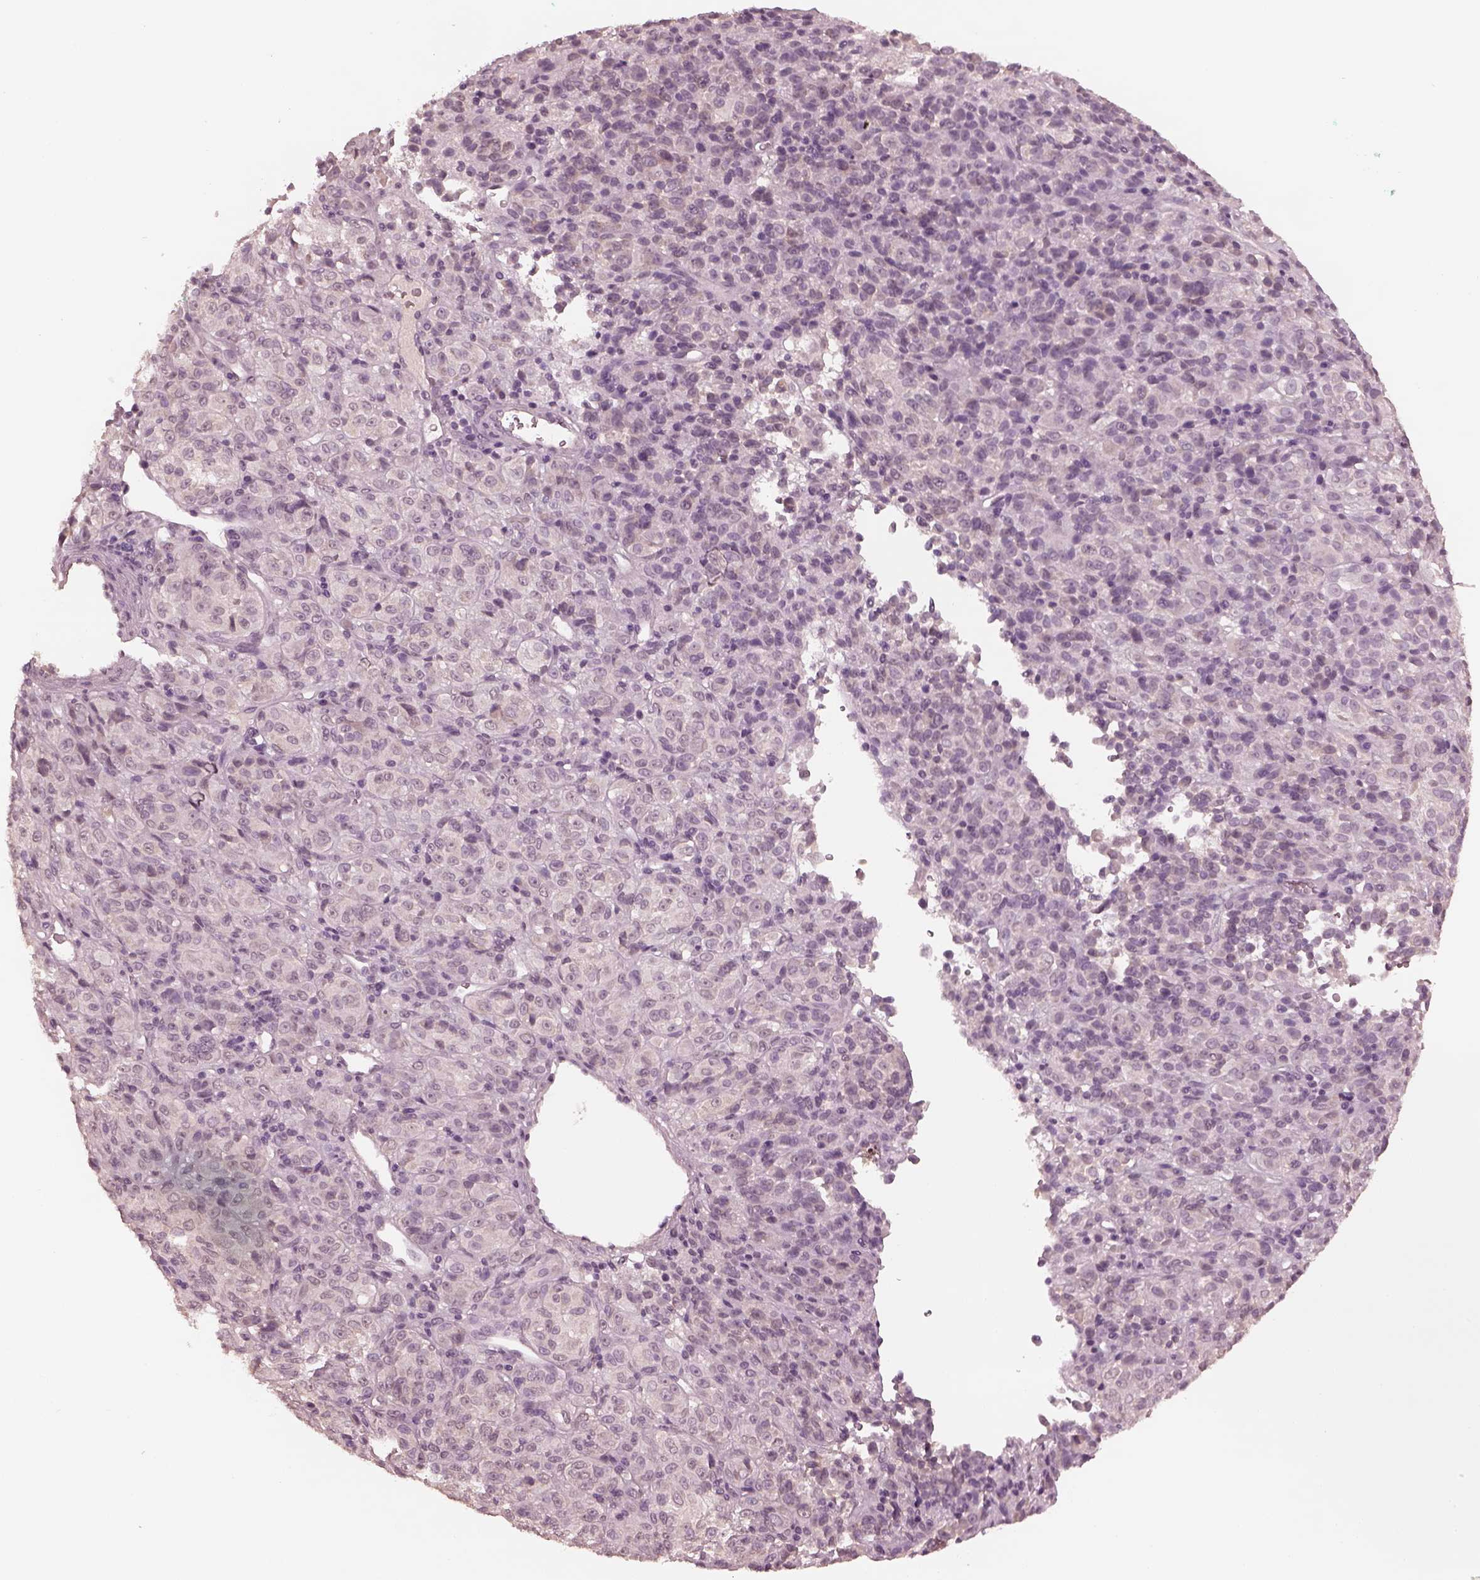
{"staining": {"intensity": "negative", "quantity": "none", "location": "none"}, "tissue": "melanoma", "cell_type": "Tumor cells", "image_type": "cancer", "snomed": [{"axis": "morphology", "description": "Malignant melanoma, Metastatic site"}, {"axis": "topography", "description": "Brain"}], "caption": "Tumor cells show no significant positivity in melanoma.", "gene": "KRT79", "patient": {"sex": "female", "age": 56}}